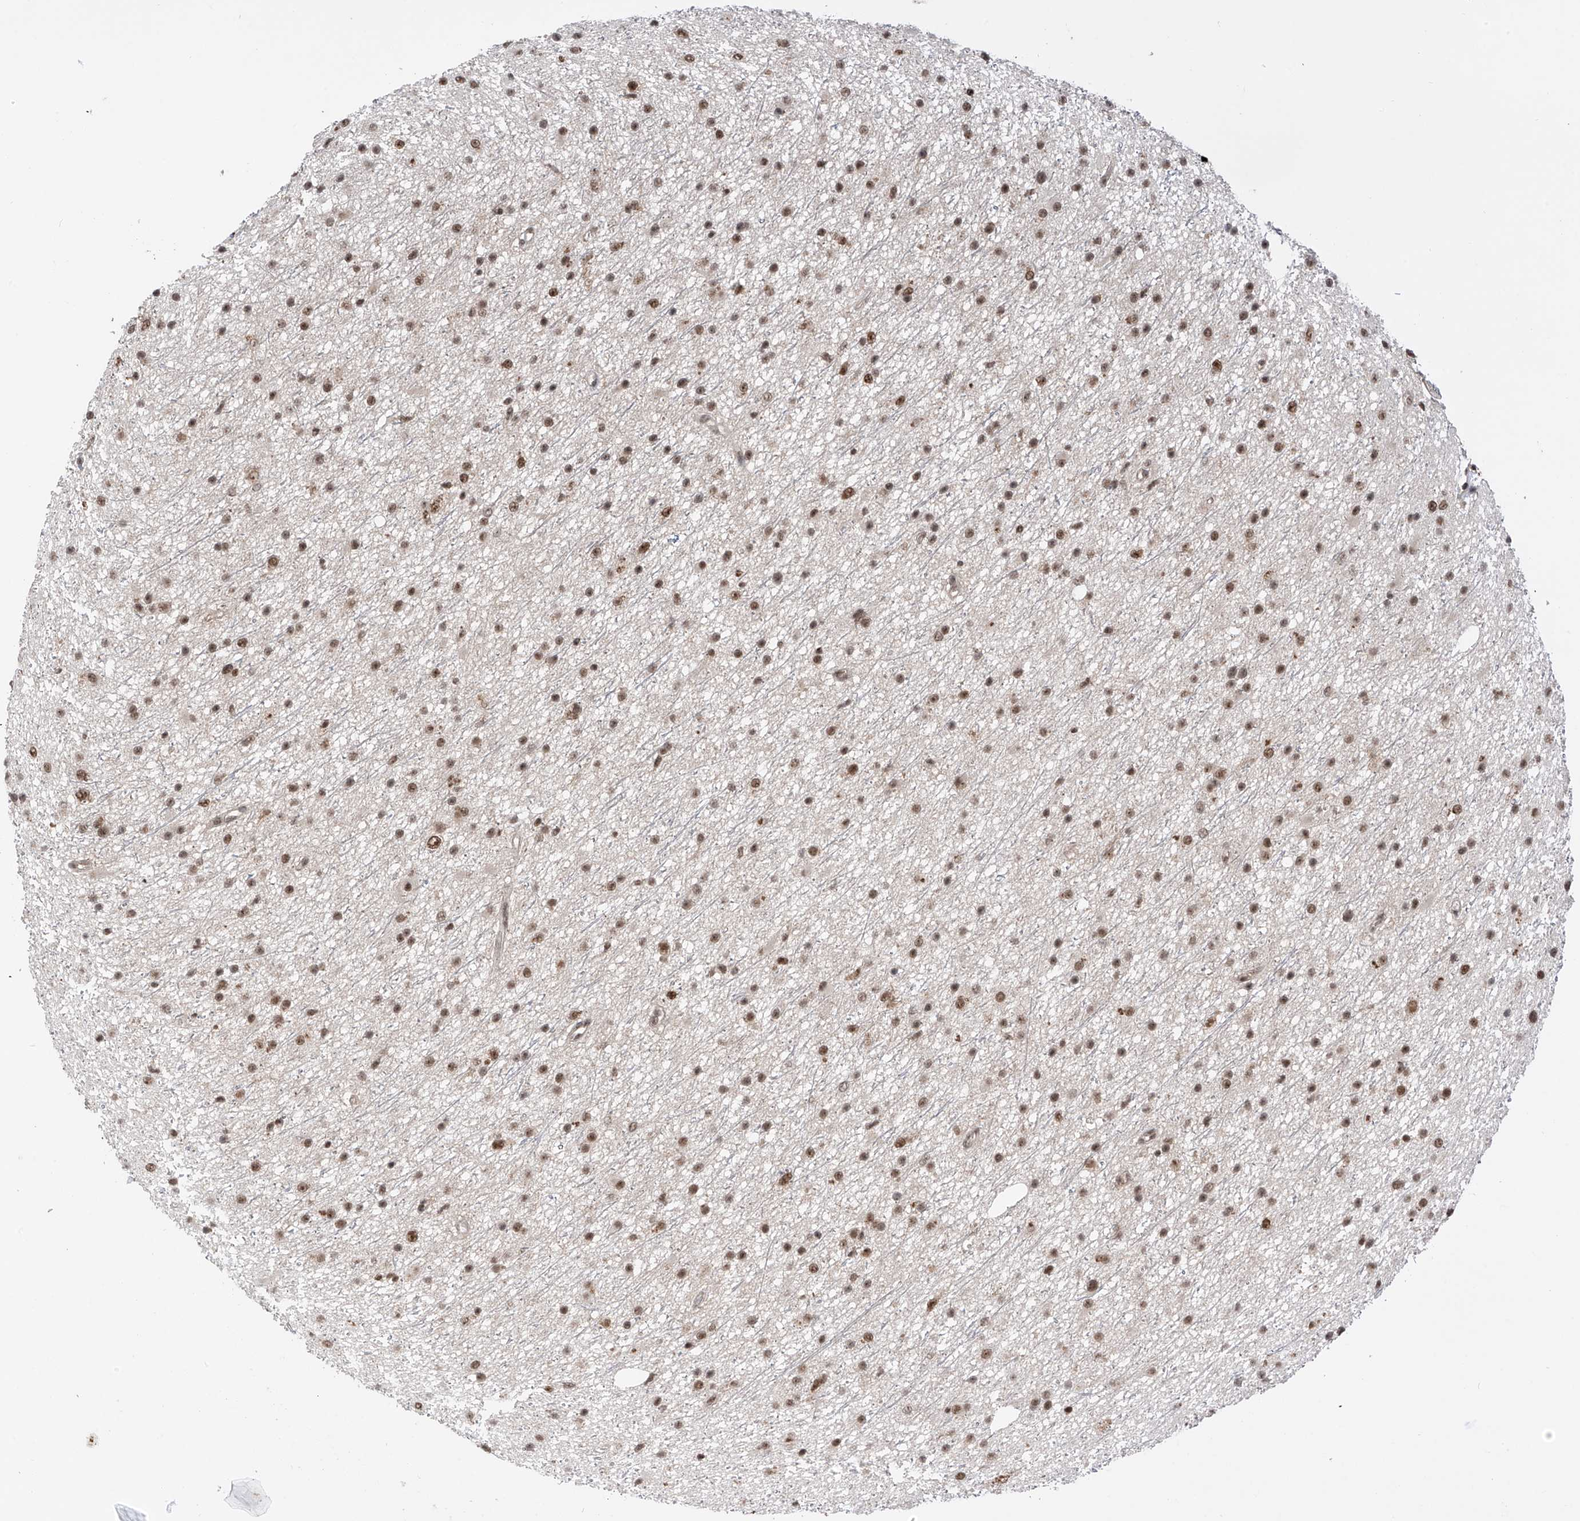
{"staining": {"intensity": "moderate", "quantity": ">75%", "location": "nuclear"}, "tissue": "glioma", "cell_type": "Tumor cells", "image_type": "cancer", "snomed": [{"axis": "morphology", "description": "Glioma, malignant, Low grade"}, {"axis": "topography", "description": "Cerebral cortex"}], "caption": "Immunohistochemical staining of malignant glioma (low-grade) shows medium levels of moderate nuclear staining in about >75% of tumor cells. (DAB (3,3'-diaminobenzidine) = brown stain, brightfield microscopy at high magnification).", "gene": "RPAIN", "patient": {"sex": "female", "age": 39}}